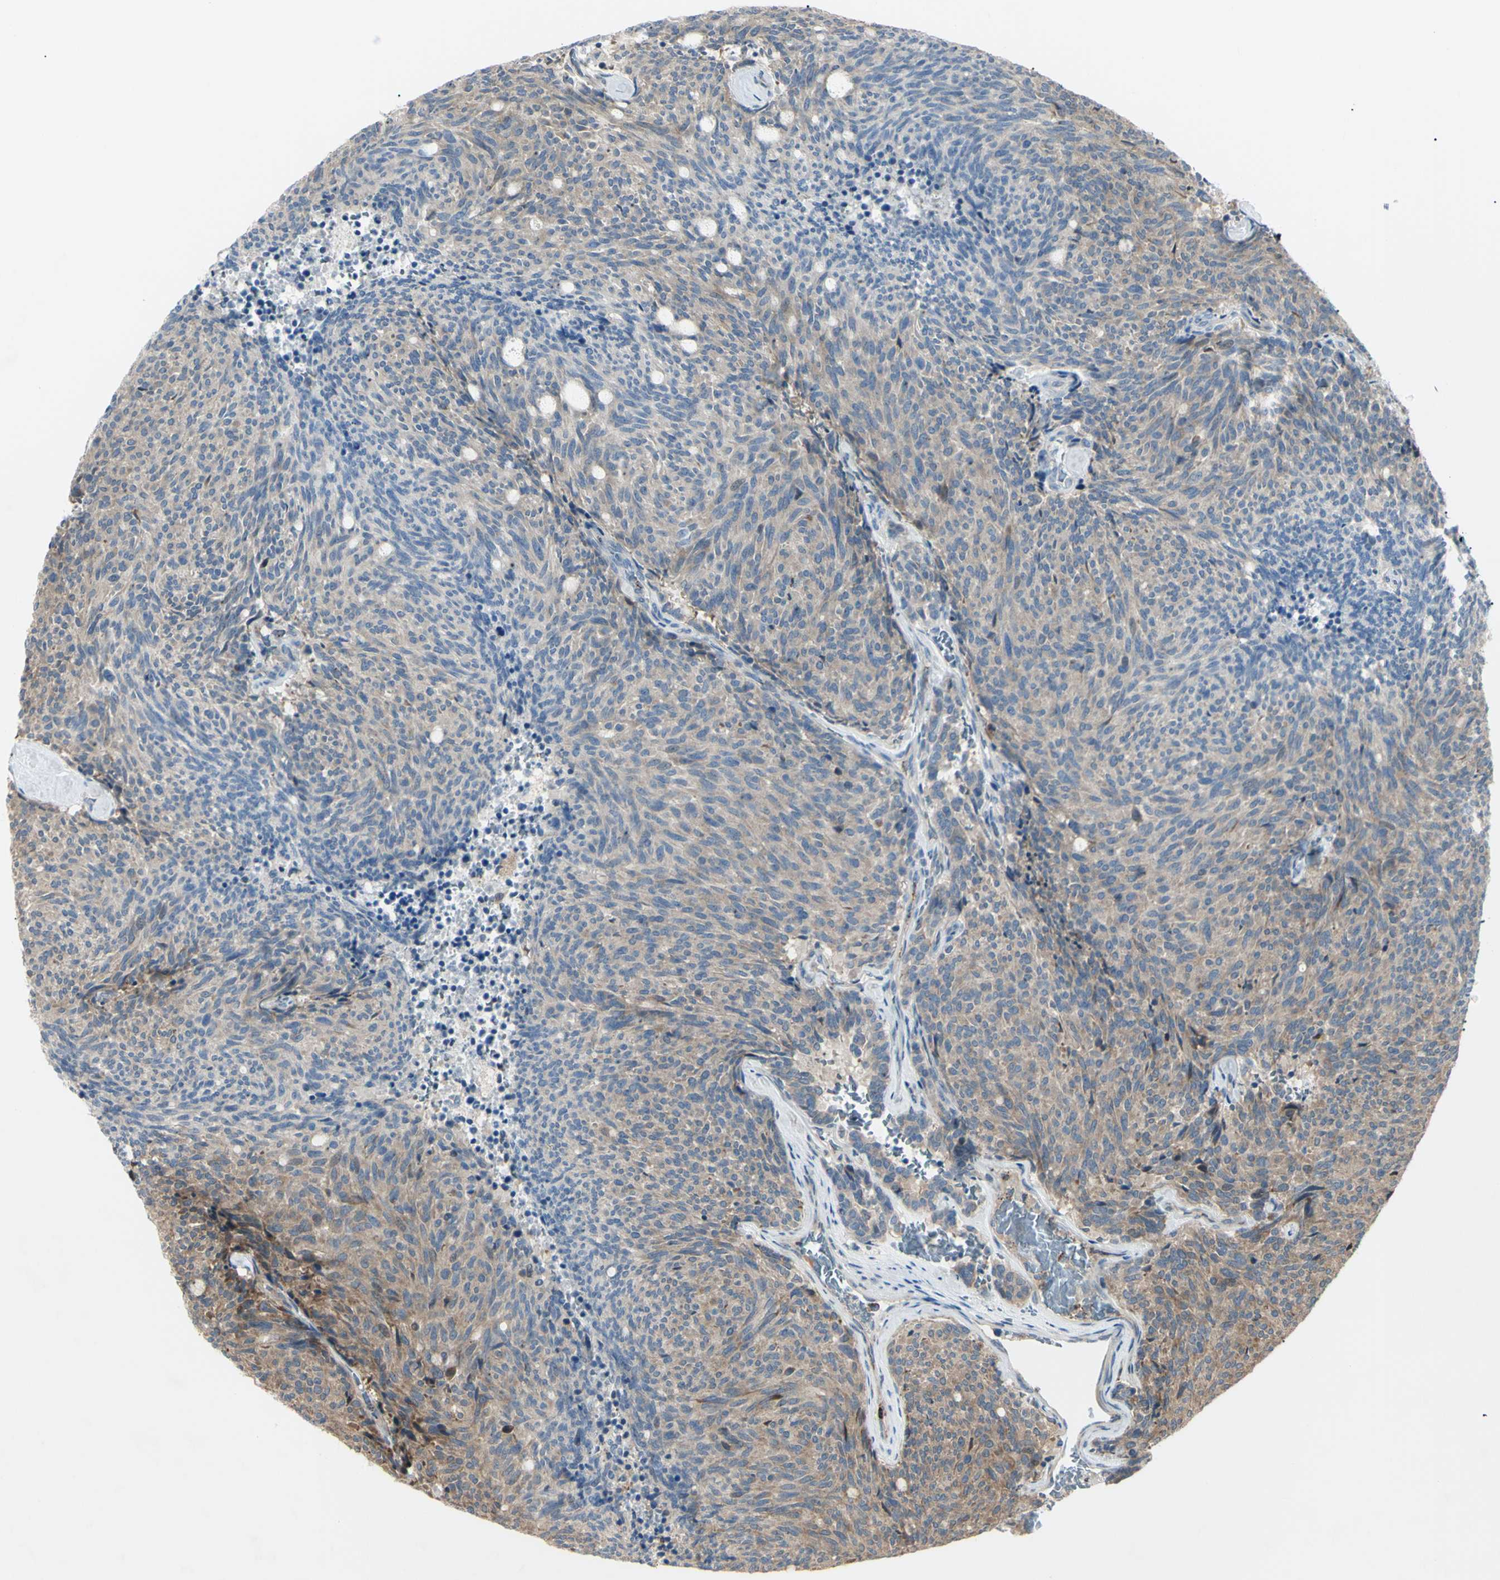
{"staining": {"intensity": "moderate", "quantity": ">75%", "location": "cytoplasmic/membranous"}, "tissue": "carcinoid", "cell_type": "Tumor cells", "image_type": "cancer", "snomed": [{"axis": "morphology", "description": "Carcinoid, malignant, NOS"}, {"axis": "topography", "description": "Pancreas"}], "caption": "Immunohistochemistry of human carcinoid displays medium levels of moderate cytoplasmic/membranous expression in about >75% of tumor cells.", "gene": "EIF5A", "patient": {"sex": "female", "age": 54}}